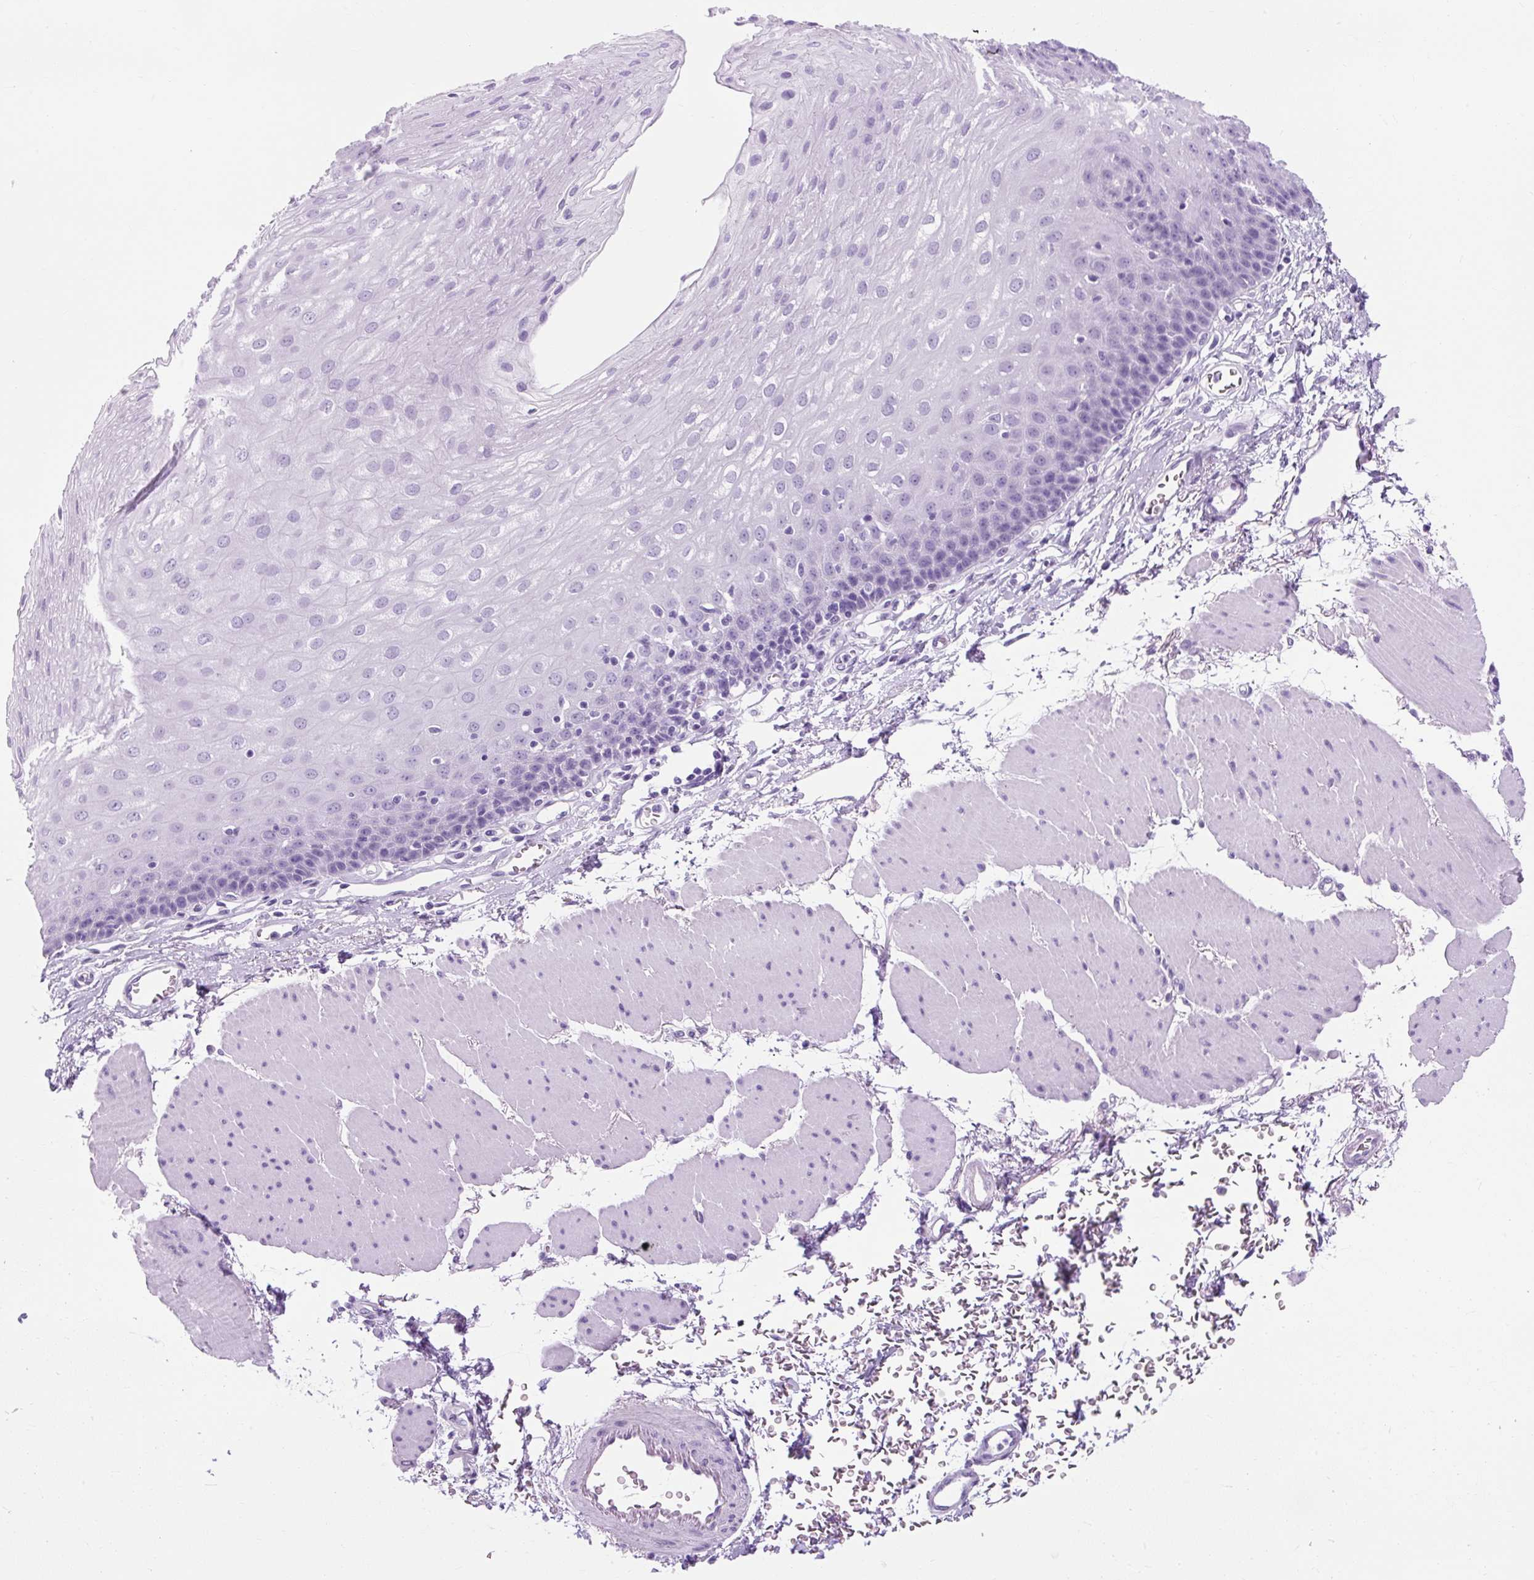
{"staining": {"intensity": "negative", "quantity": "none", "location": "none"}, "tissue": "esophagus", "cell_type": "Squamous epithelial cells", "image_type": "normal", "snomed": [{"axis": "morphology", "description": "Normal tissue, NOS"}, {"axis": "topography", "description": "Esophagus"}], "caption": "Esophagus stained for a protein using IHC demonstrates no positivity squamous epithelial cells.", "gene": "TMEM89", "patient": {"sex": "female", "age": 81}}